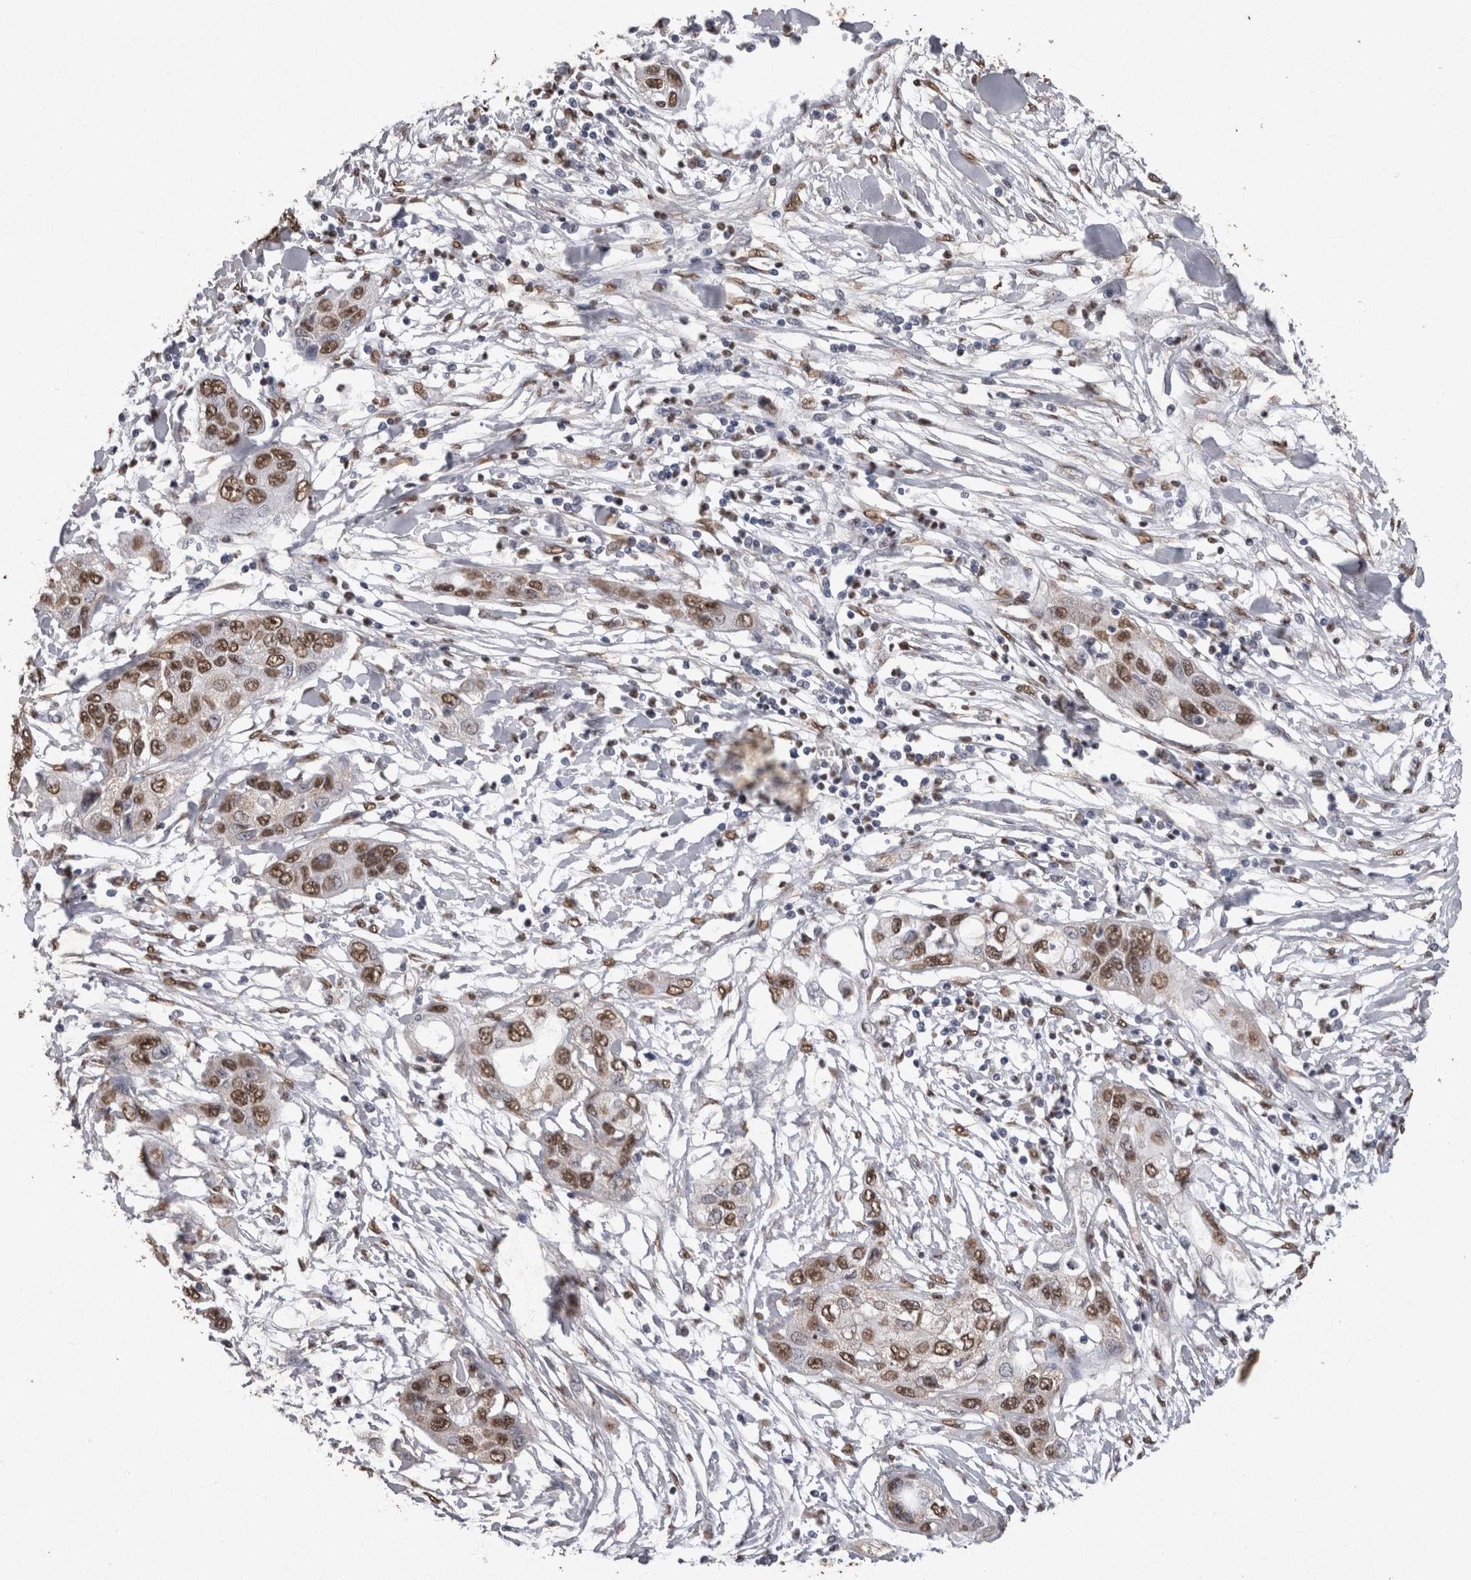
{"staining": {"intensity": "moderate", "quantity": ">75%", "location": "nuclear"}, "tissue": "pancreatic cancer", "cell_type": "Tumor cells", "image_type": "cancer", "snomed": [{"axis": "morphology", "description": "Adenocarcinoma, NOS"}, {"axis": "topography", "description": "Pancreas"}], "caption": "Pancreatic cancer stained for a protein displays moderate nuclear positivity in tumor cells.", "gene": "SMAD7", "patient": {"sex": "female", "age": 70}}